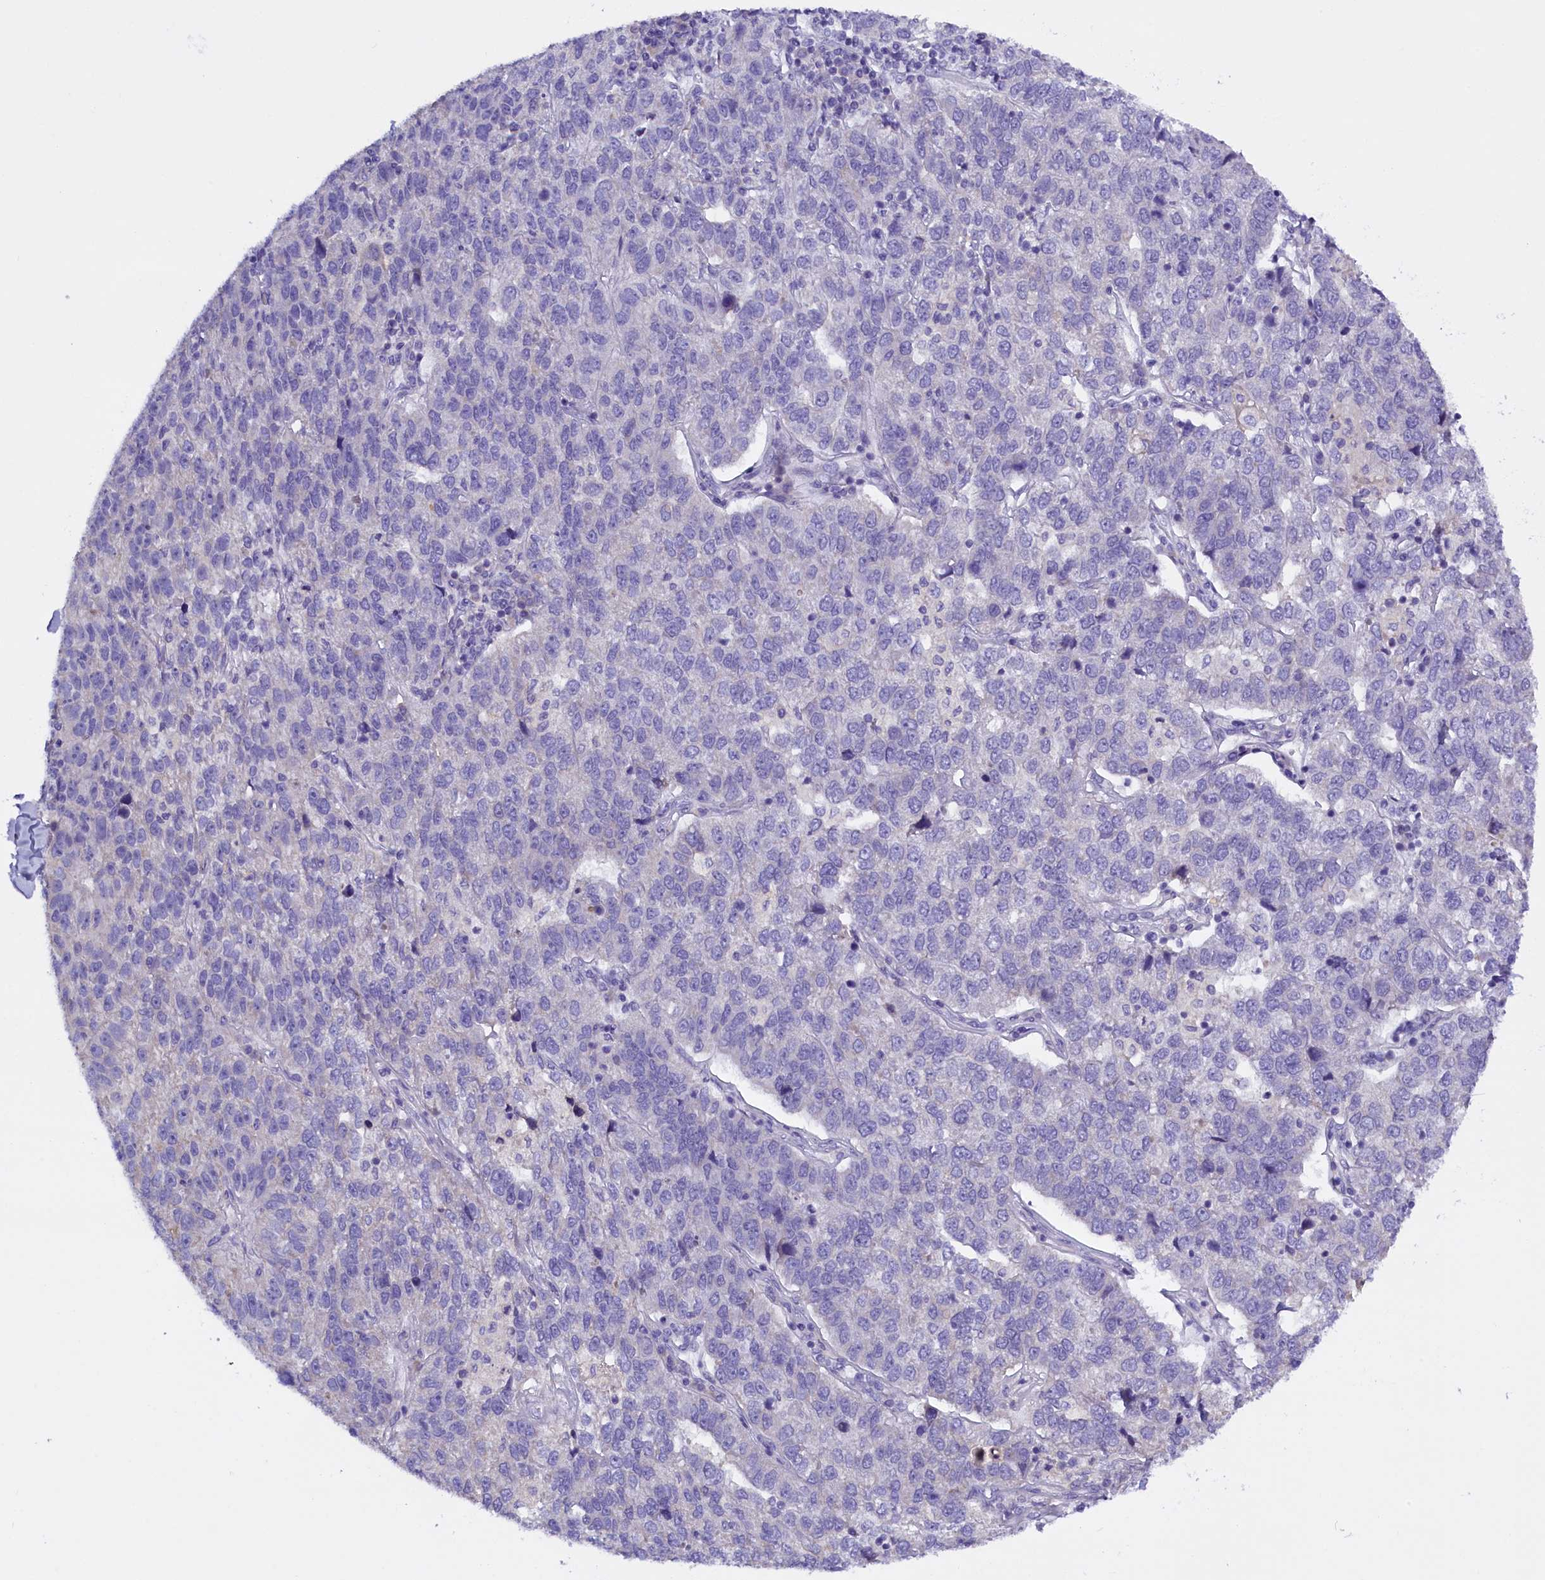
{"staining": {"intensity": "negative", "quantity": "none", "location": "none"}, "tissue": "pancreatic cancer", "cell_type": "Tumor cells", "image_type": "cancer", "snomed": [{"axis": "morphology", "description": "Adenocarcinoma, NOS"}, {"axis": "topography", "description": "Pancreas"}], "caption": "Immunohistochemical staining of pancreatic adenocarcinoma demonstrates no significant positivity in tumor cells. (Stains: DAB IHC with hematoxylin counter stain, Microscopy: brightfield microscopy at high magnification).", "gene": "RTTN", "patient": {"sex": "female", "age": 61}}